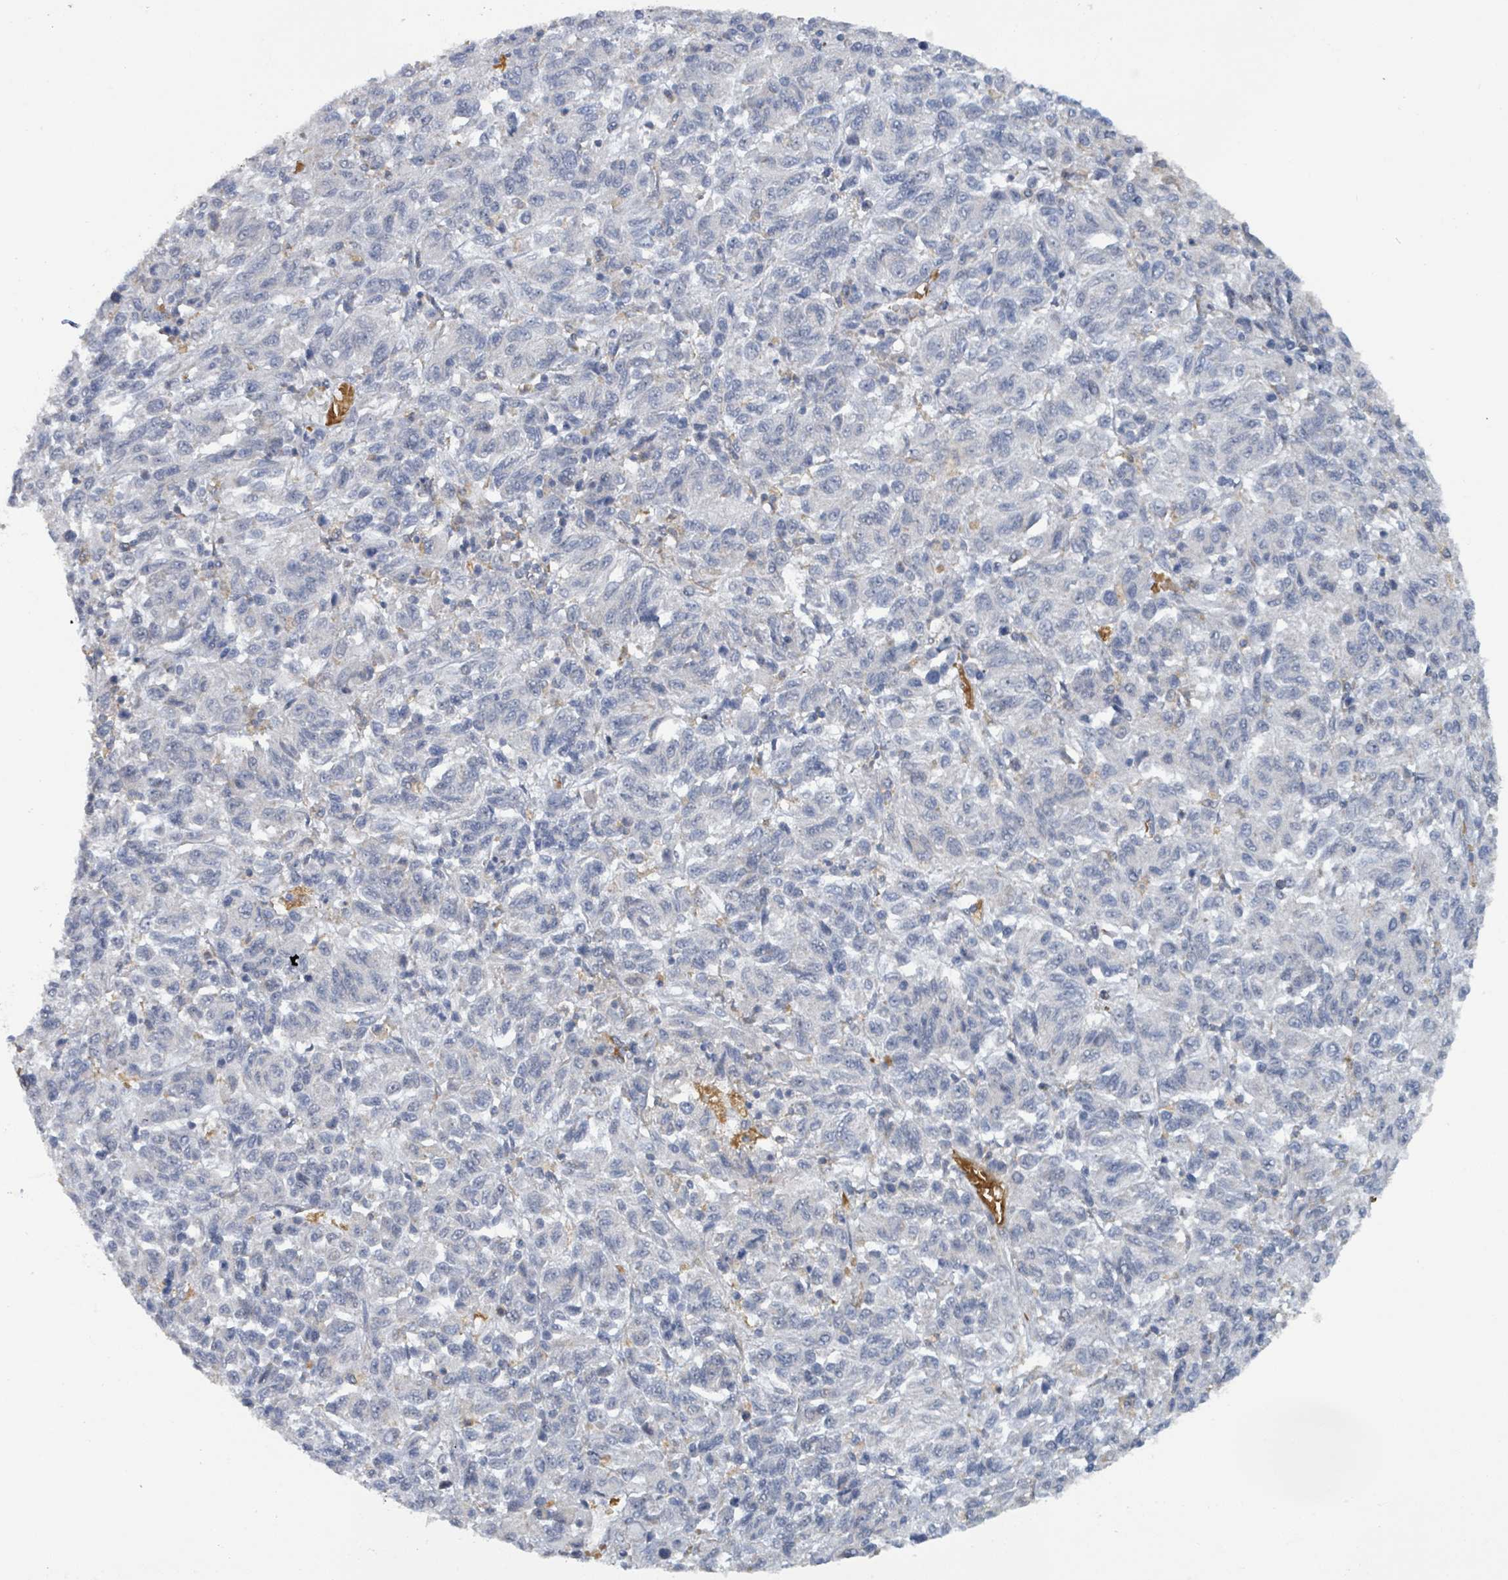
{"staining": {"intensity": "negative", "quantity": "none", "location": "none"}, "tissue": "melanoma", "cell_type": "Tumor cells", "image_type": "cancer", "snomed": [{"axis": "morphology", "description": "Malignant melanoma, Metastatic site"}, {"axis": "topography", "description": "Lung"}], "caption": "A histopathology image of malignant melanoma (metastatic site) stained for a protein demonstrates no brown staining in tumor cells.", "gene": "SEBOX", "patient": {"sex": "male", "age": 64}}